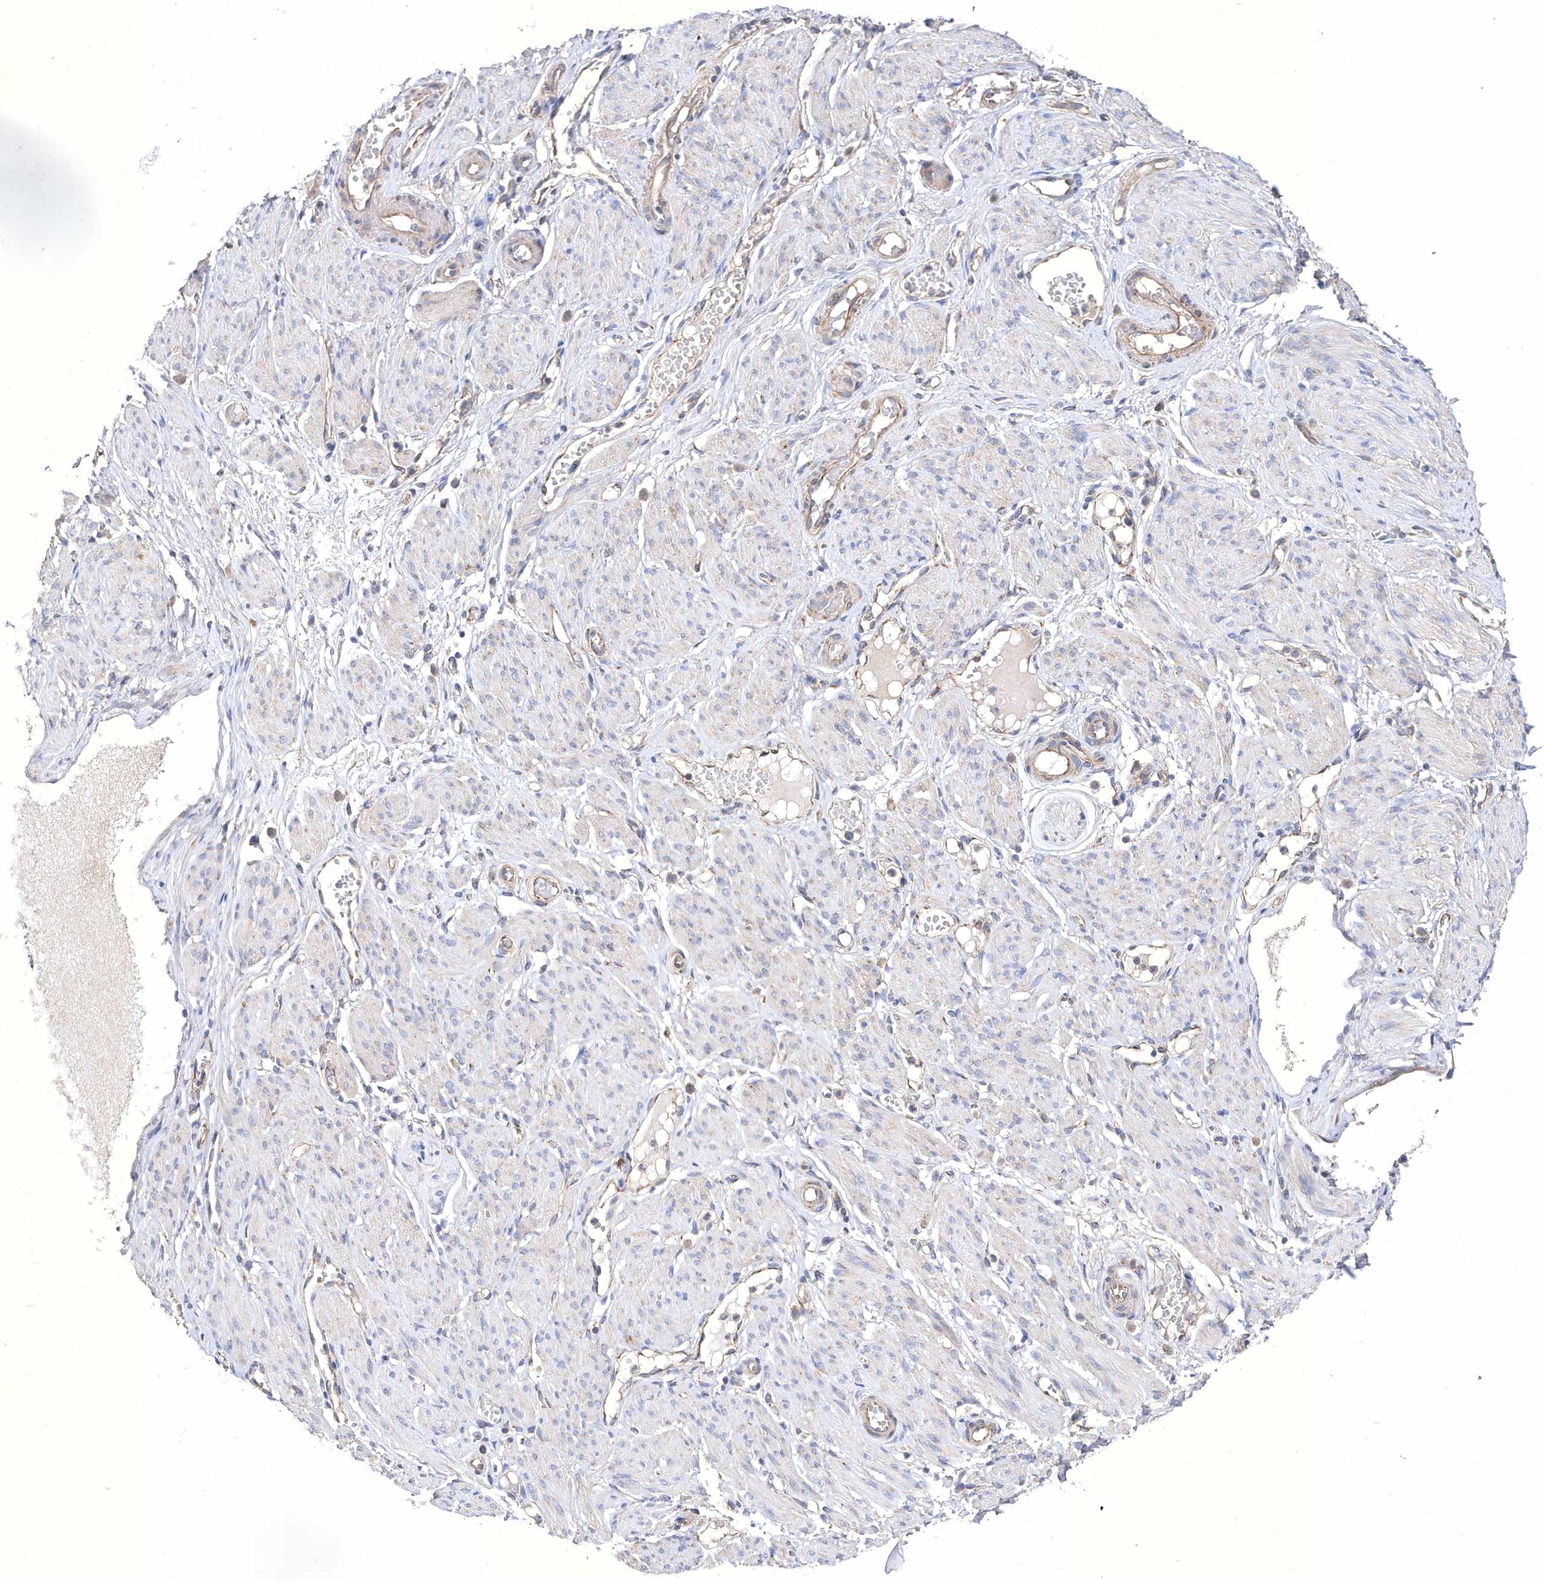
{"staining": {"intensity": "negative", "quantity": "none", "location": "none"}, "tissue": "adipose tissue", "cell_type": "Adipocytes", "image_type": "normal", "snomed": [{"axis": "morphology", "description": "Normal tissue, NOS"}, {"axis": "topography", "description": "Smooth muscle"}, {"axis": "topography", "description": "Peripheral nerve tissue"}], "caption": "Immunohistochemistry micrograph of benign adipose tissue: adipose tissue stained with DAB (3,3'-diaminobenzidine) demonstrates no significant protein expression in adipocytes. (Stains: DAB immunohistochemistry (IHC) with hematoxylin counter stain, Microscopy: brightfield microscopy at high magnification).", "gene": "METTL8", "patient": {"sex": "female", "age": 39}}